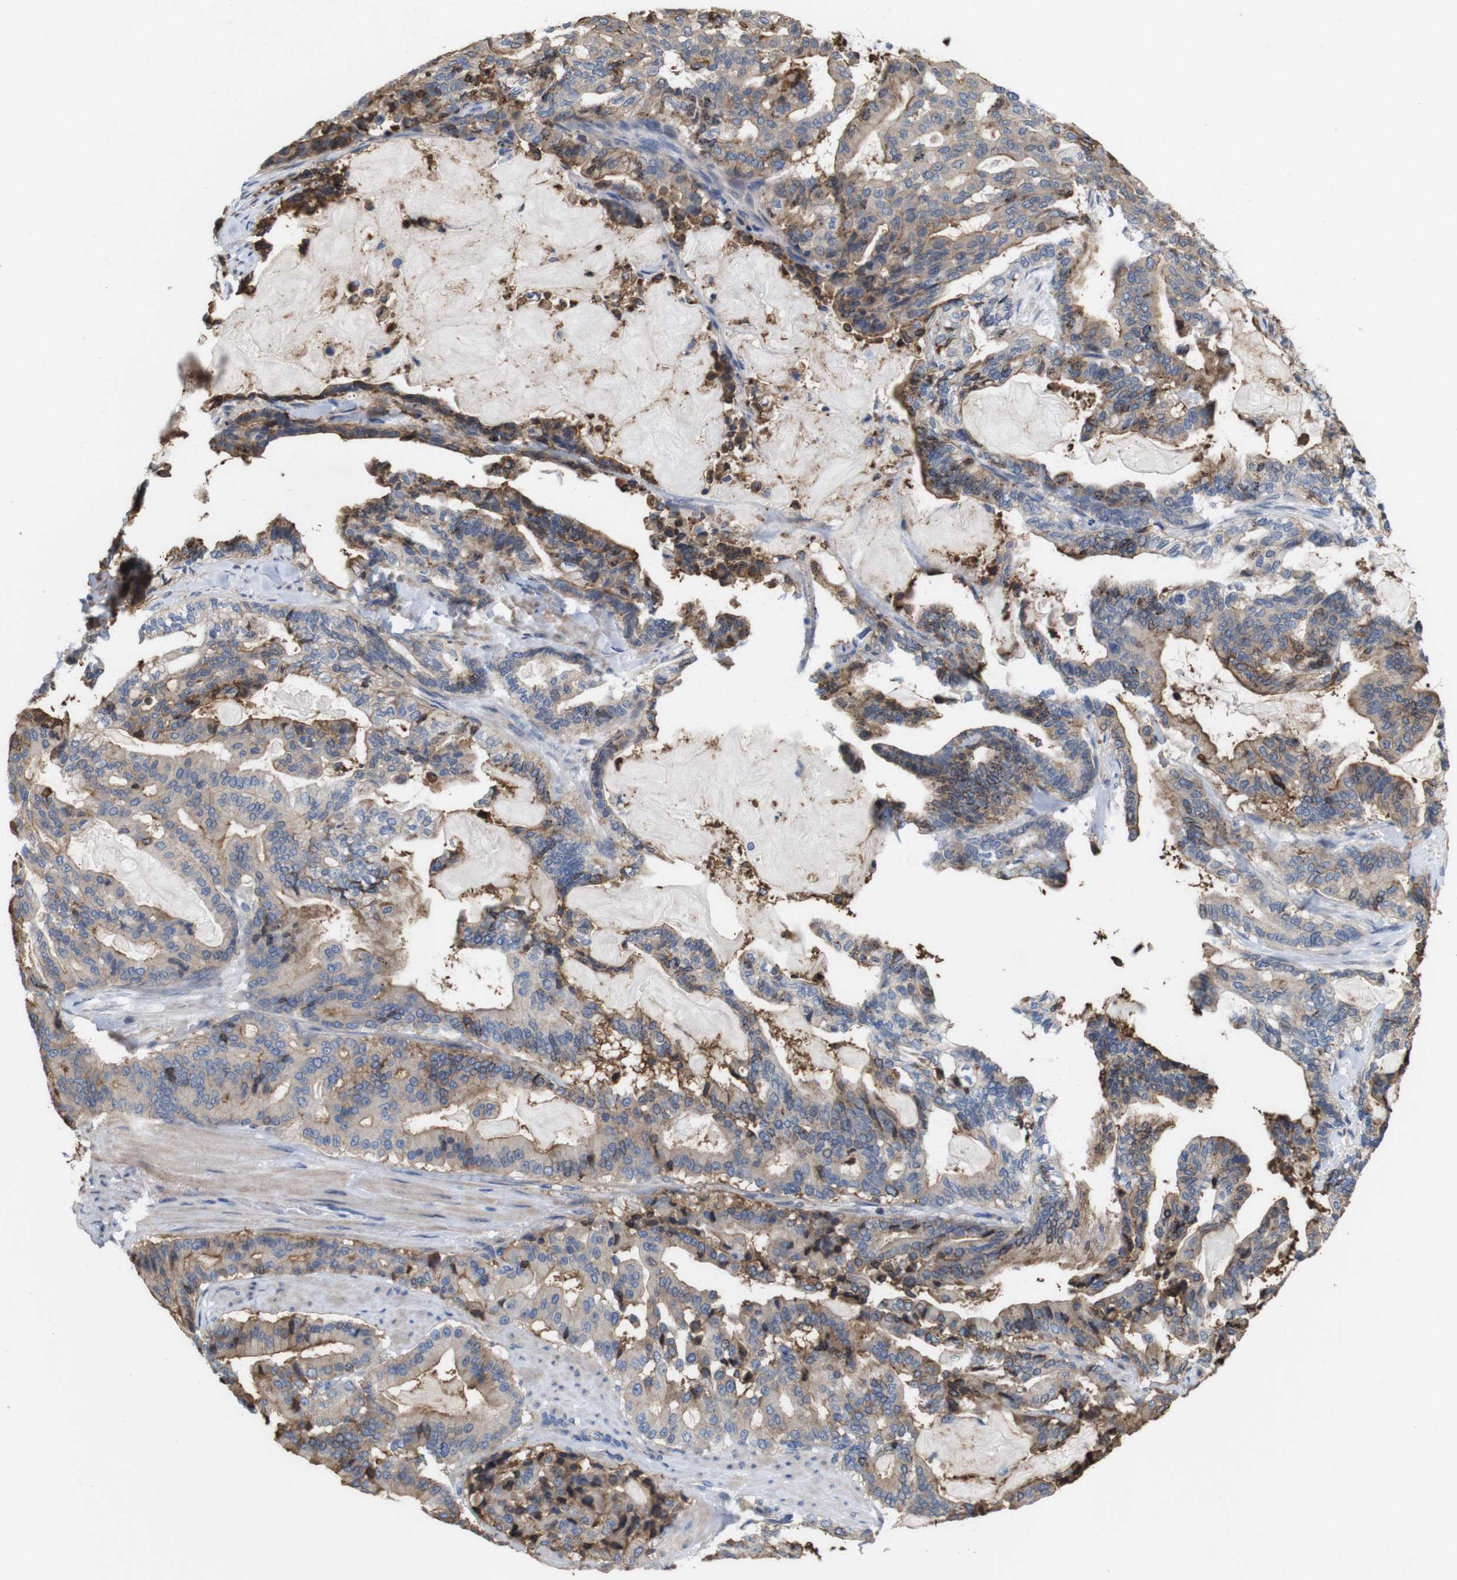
{"staining": {"intensity": "moderate", "quantity": "25%-75%", "location": "cytoplasmic/membranous"}, "tissue": "pancreatic cancer", "cell_type": "Tumor cells", "image_type": "cancer", "snomed": [{"axis": "morphology", "description": "Adenocarcinoma, NOS"}, {"axis": "topography", "description": "Pancreas"}], "caption": "Immunohistochemical staining of pancreatic cancer (adenocarcinoma) reveals moderate cytoplasmic/membranous protein expression in approximately 25%-75% of tumor cells.", "gene": "MYEOV", "patient": {"sex": "male", "age": 63}}